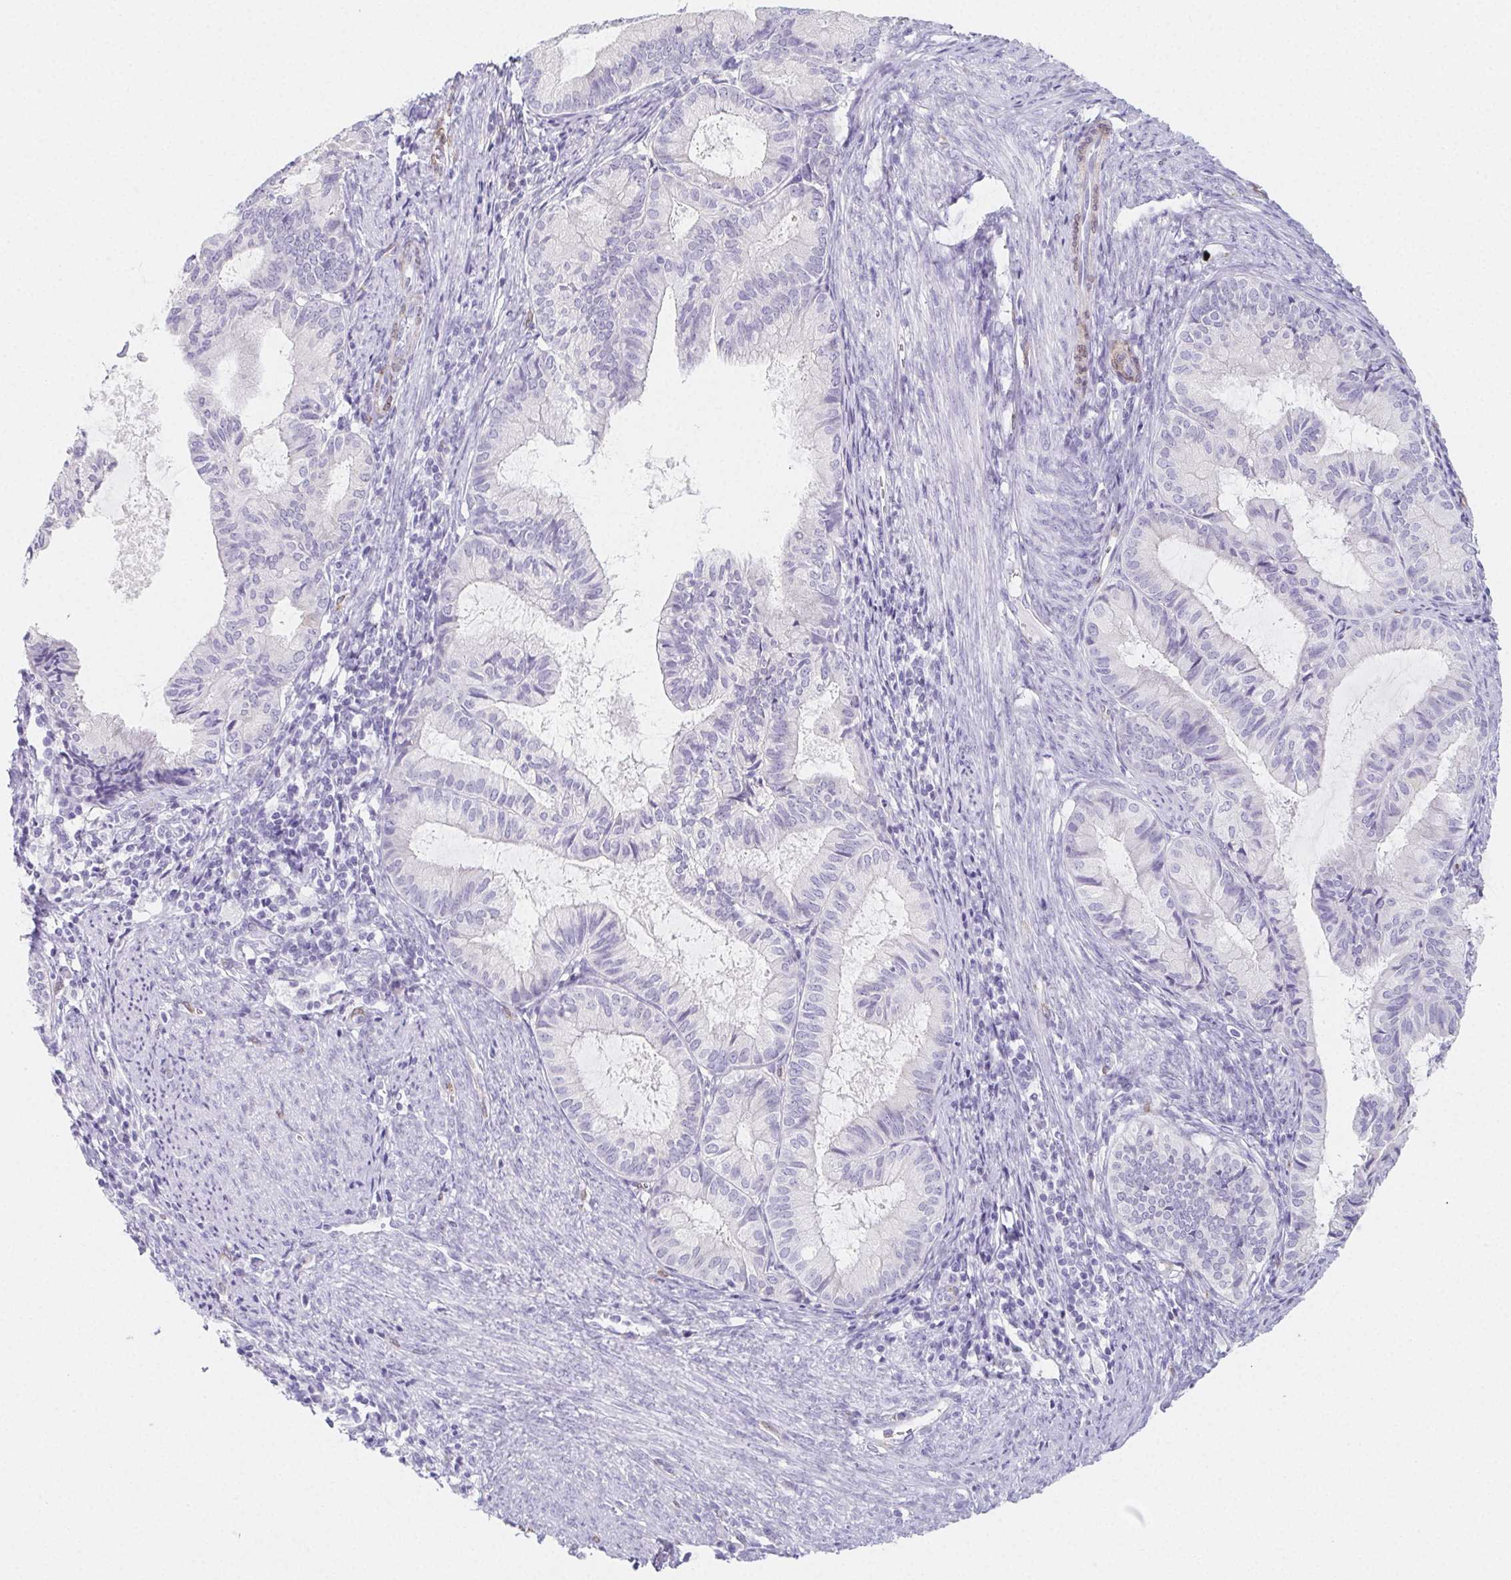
{"staining": {"intensity": "negative", "quantity": "none", "location": "none"}, "tissue": "endometrial cancer", "cell_type": "Tumor cells", "image_type": "cancer", "snomed": [{"axis": "morphology", "description": "Adenocarcinoma, NOS"}, {"axis": "topography", "description": "Endometrium"}], "caption": "Tumor cells show no significant expression in endometrial adenocarcinoma.", "gene": "HRC", "patient": {"sex": "female", "age": 86}}